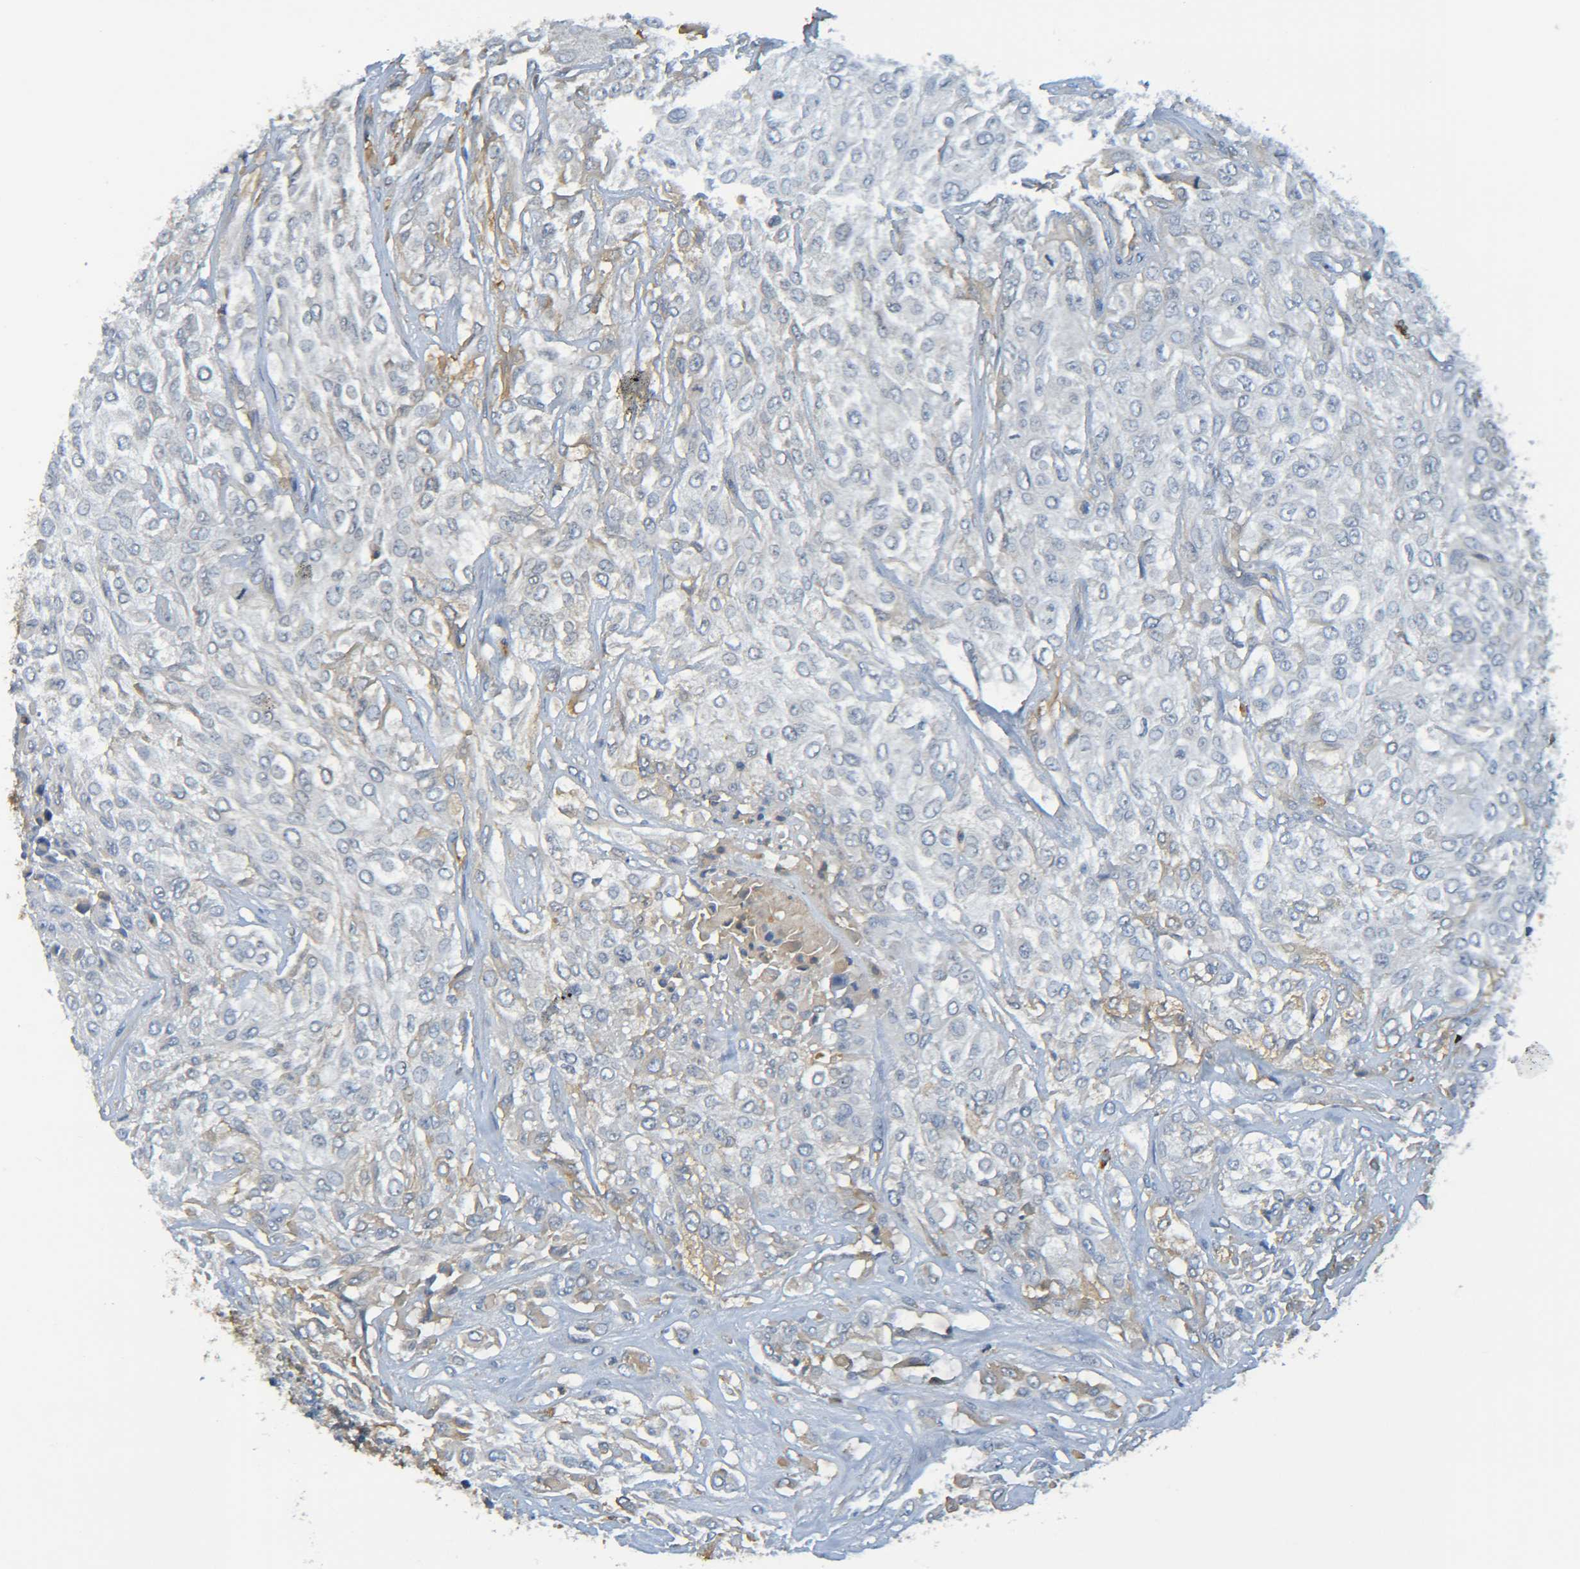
{"staining": {"intensity": "negative", "quantity": "none", "location": "none"}, "tissue": "urothelial cancer", "cell_type": "Tumor cells", "image_type": "cancer", "snomed": [{"axis": "morphology", "description": "Urothelial carcinoma, High grade"}, {"axis": "topography", "description": "Urinary bladder"}], "caption": "Tumor cells show no significant positivity in high-grade urothelial carcinoma.", "gene": "C1QA", "patient": {"sex": "male", "age": 57}}